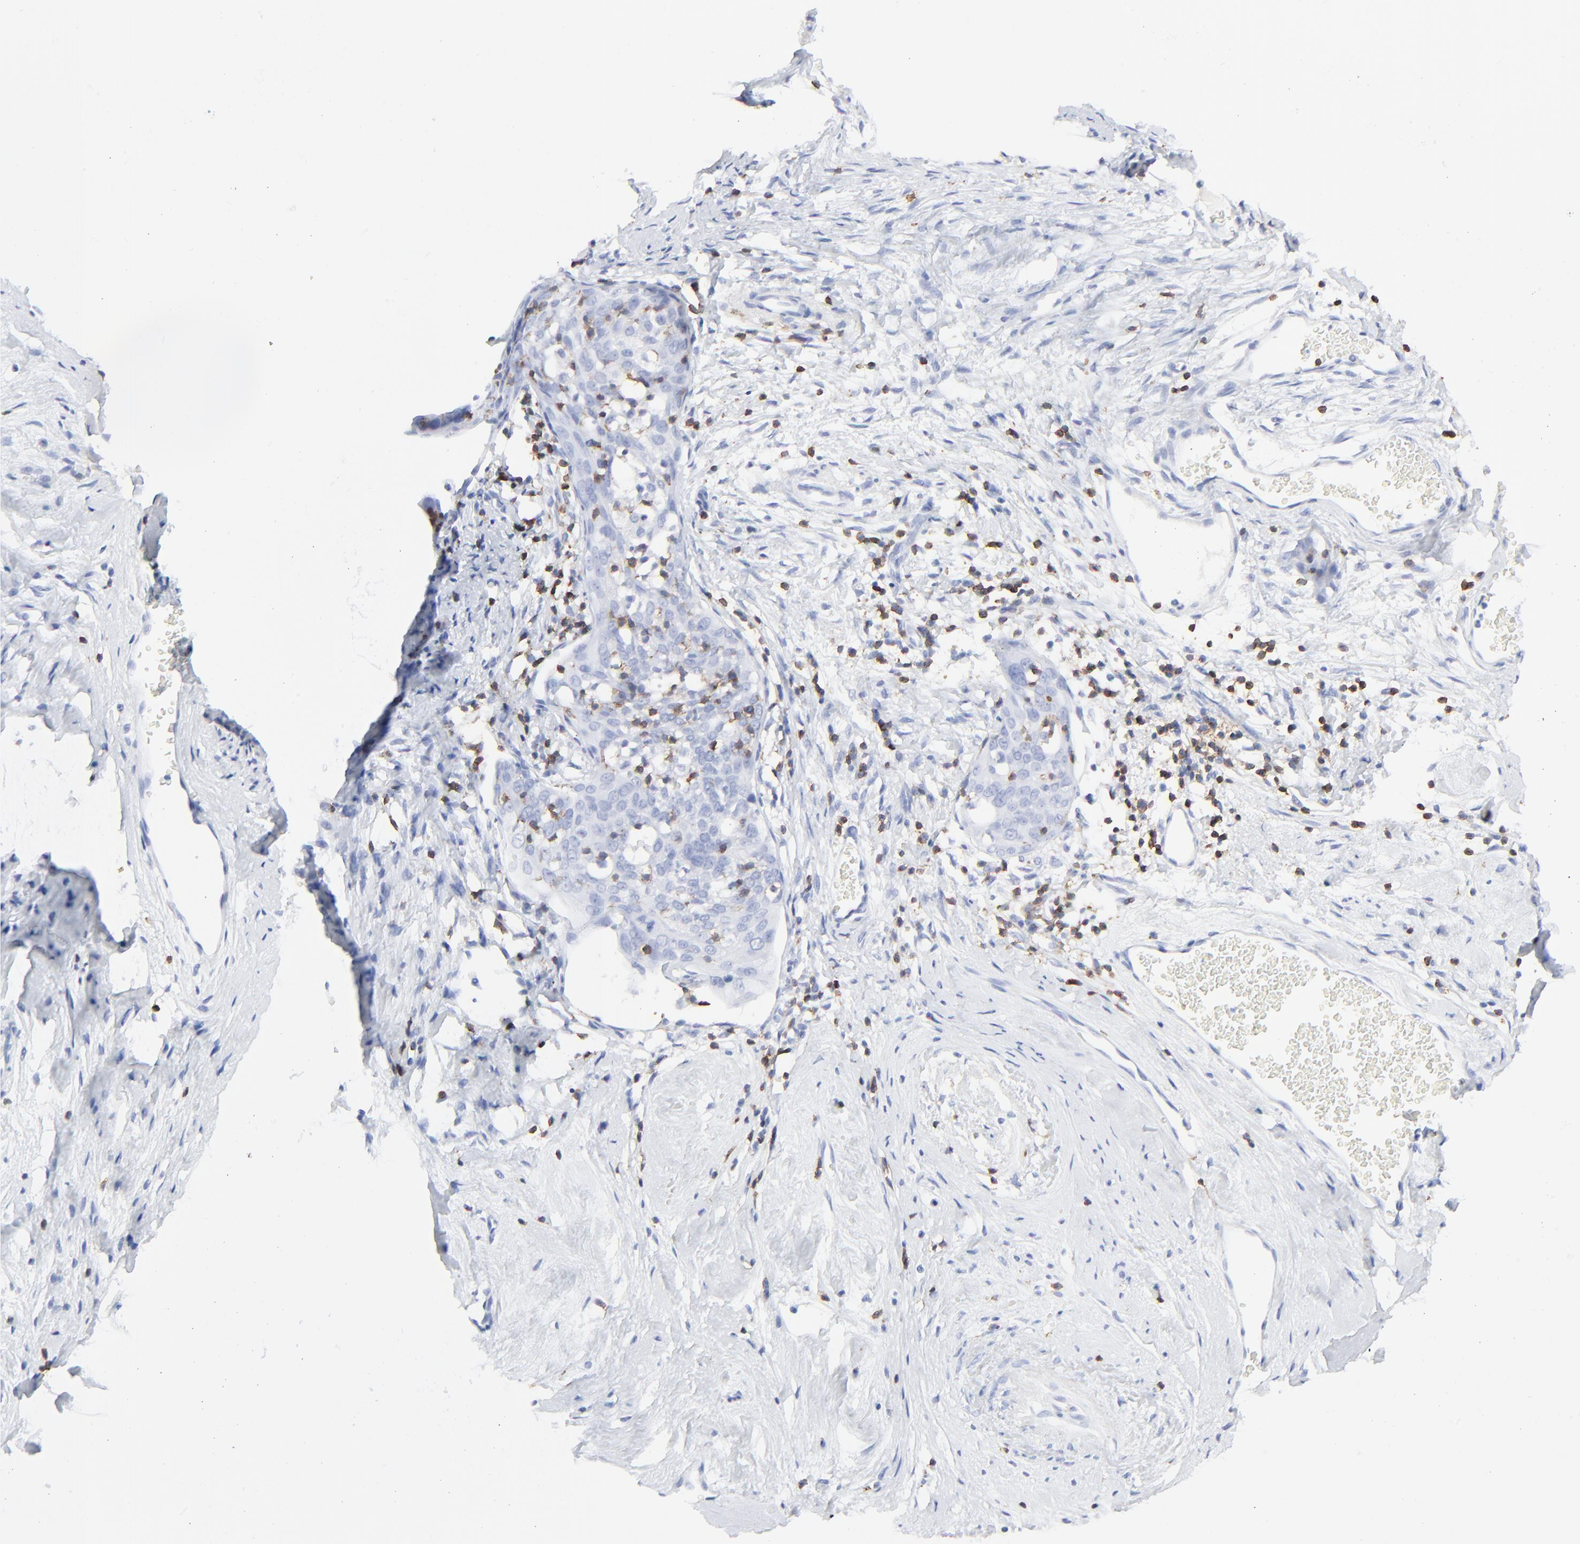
{"staining": {"intensity": "negative", "quantity": "none", "location": "none"}, "tissue": "cervical cancer", "cell_type": "Tumor cells", "image_type": "cancer", "snomed": [{"axis": "morphology", "description": "Normal tissue, NOS"}, {"axis": "morphology", "description": "Squamous cell carcinoma, NOS"}, {"axis": "topography", "description": "Cervix"}], "caption": "Immunohistochemical staining of human squamous cell carcinoma (cervical) shows no significant staining in tumor cells.", "gene": "LCK", "patient": {"sex": "female", "age": 67}}